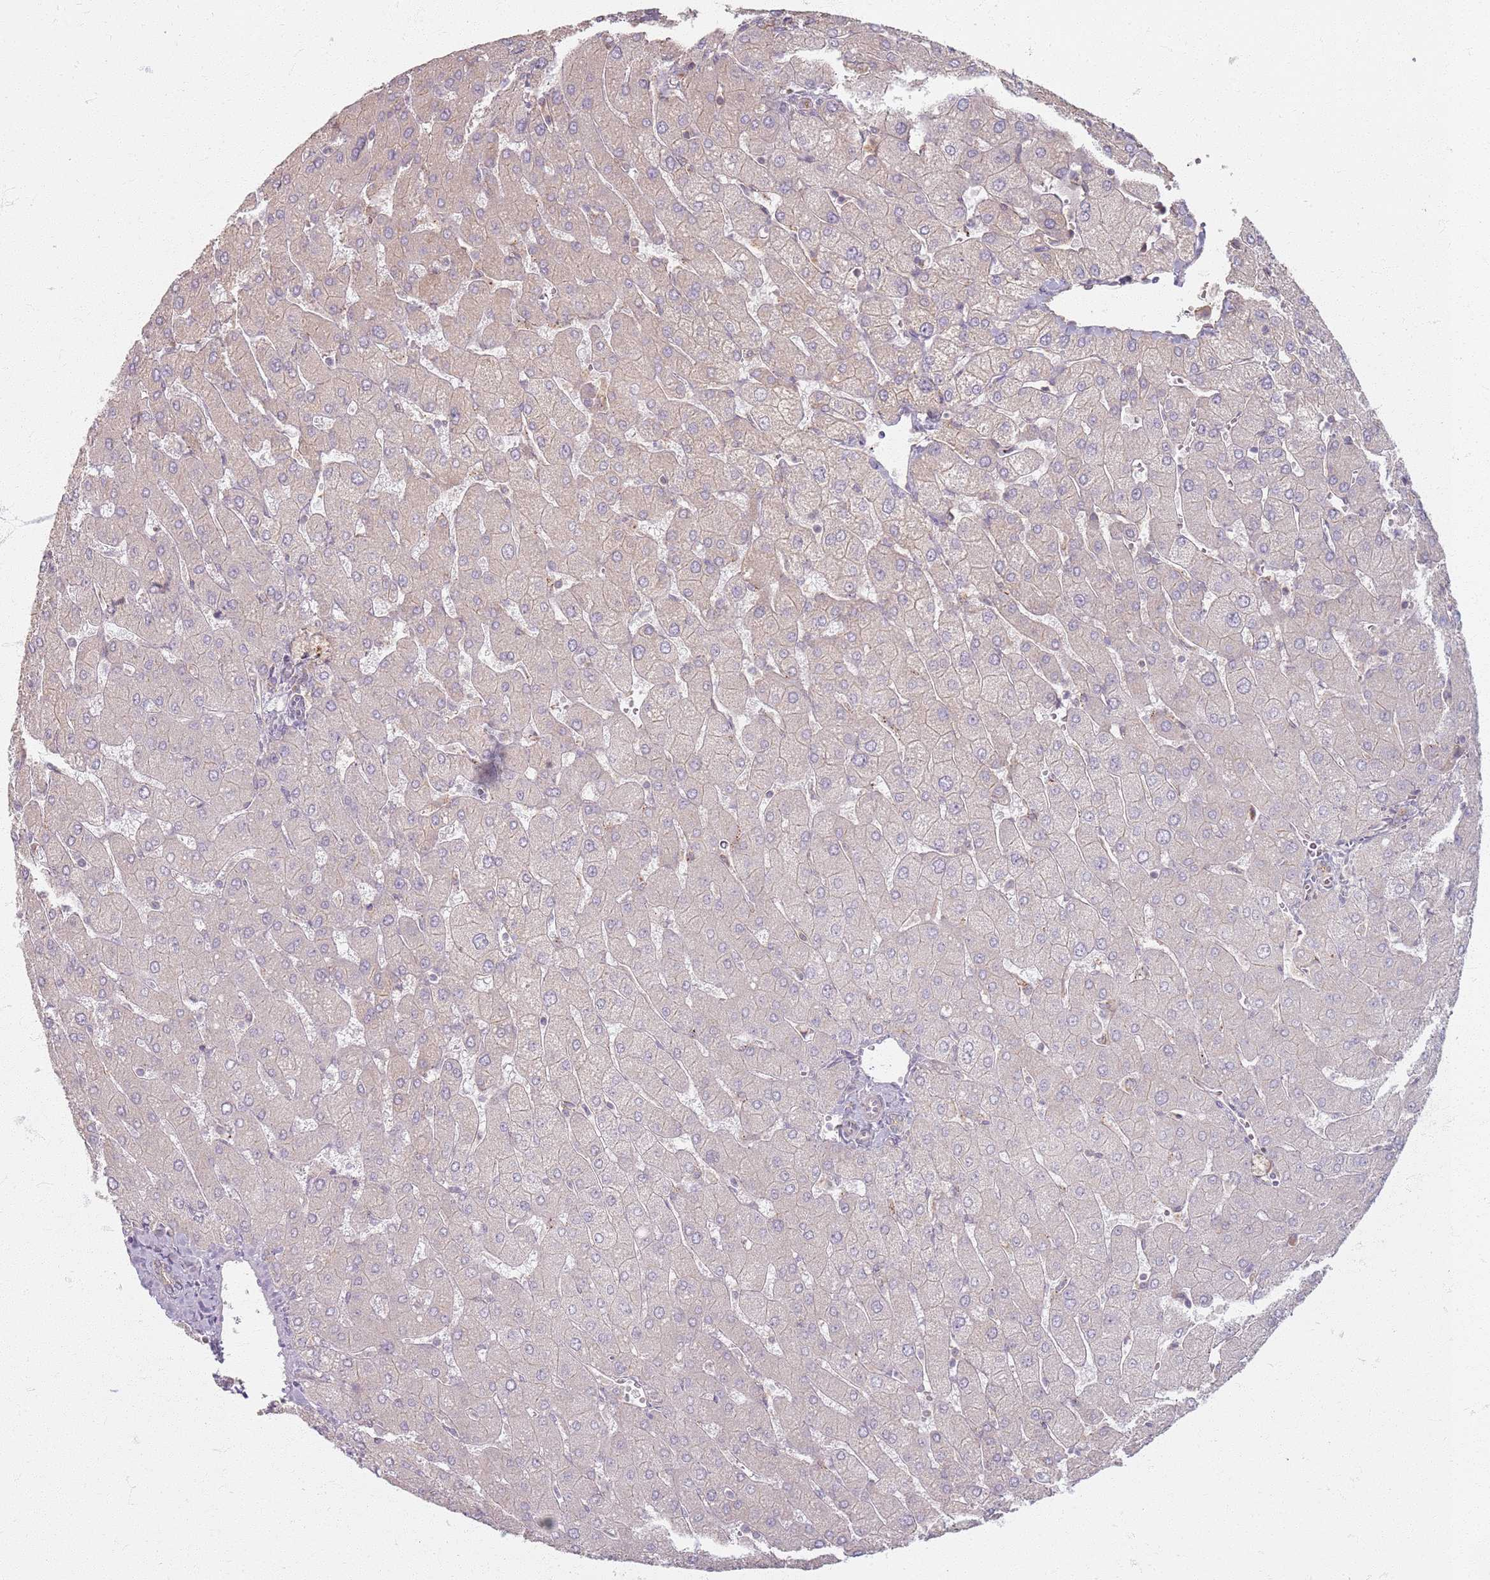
{"staining": {"intensity": "negative", "quantity": "none", "location": "none"}, "tissue": "liver", "cell_type": "Cholangiocytes", "image_type": "normal", "snomed": [{"axis": "morphology", "description": "Normal tissue, NOS"}, {"axis": "topography", "description": "Liver"}], "caption": "Immunohistochemistry (IHC) photomicrograph of normal human liver stained for a protein (brown), which demonstrates no expression in cholangiocytes.", "gene": "KCNA5", "patient": {"sex": "male", "age": 55}}